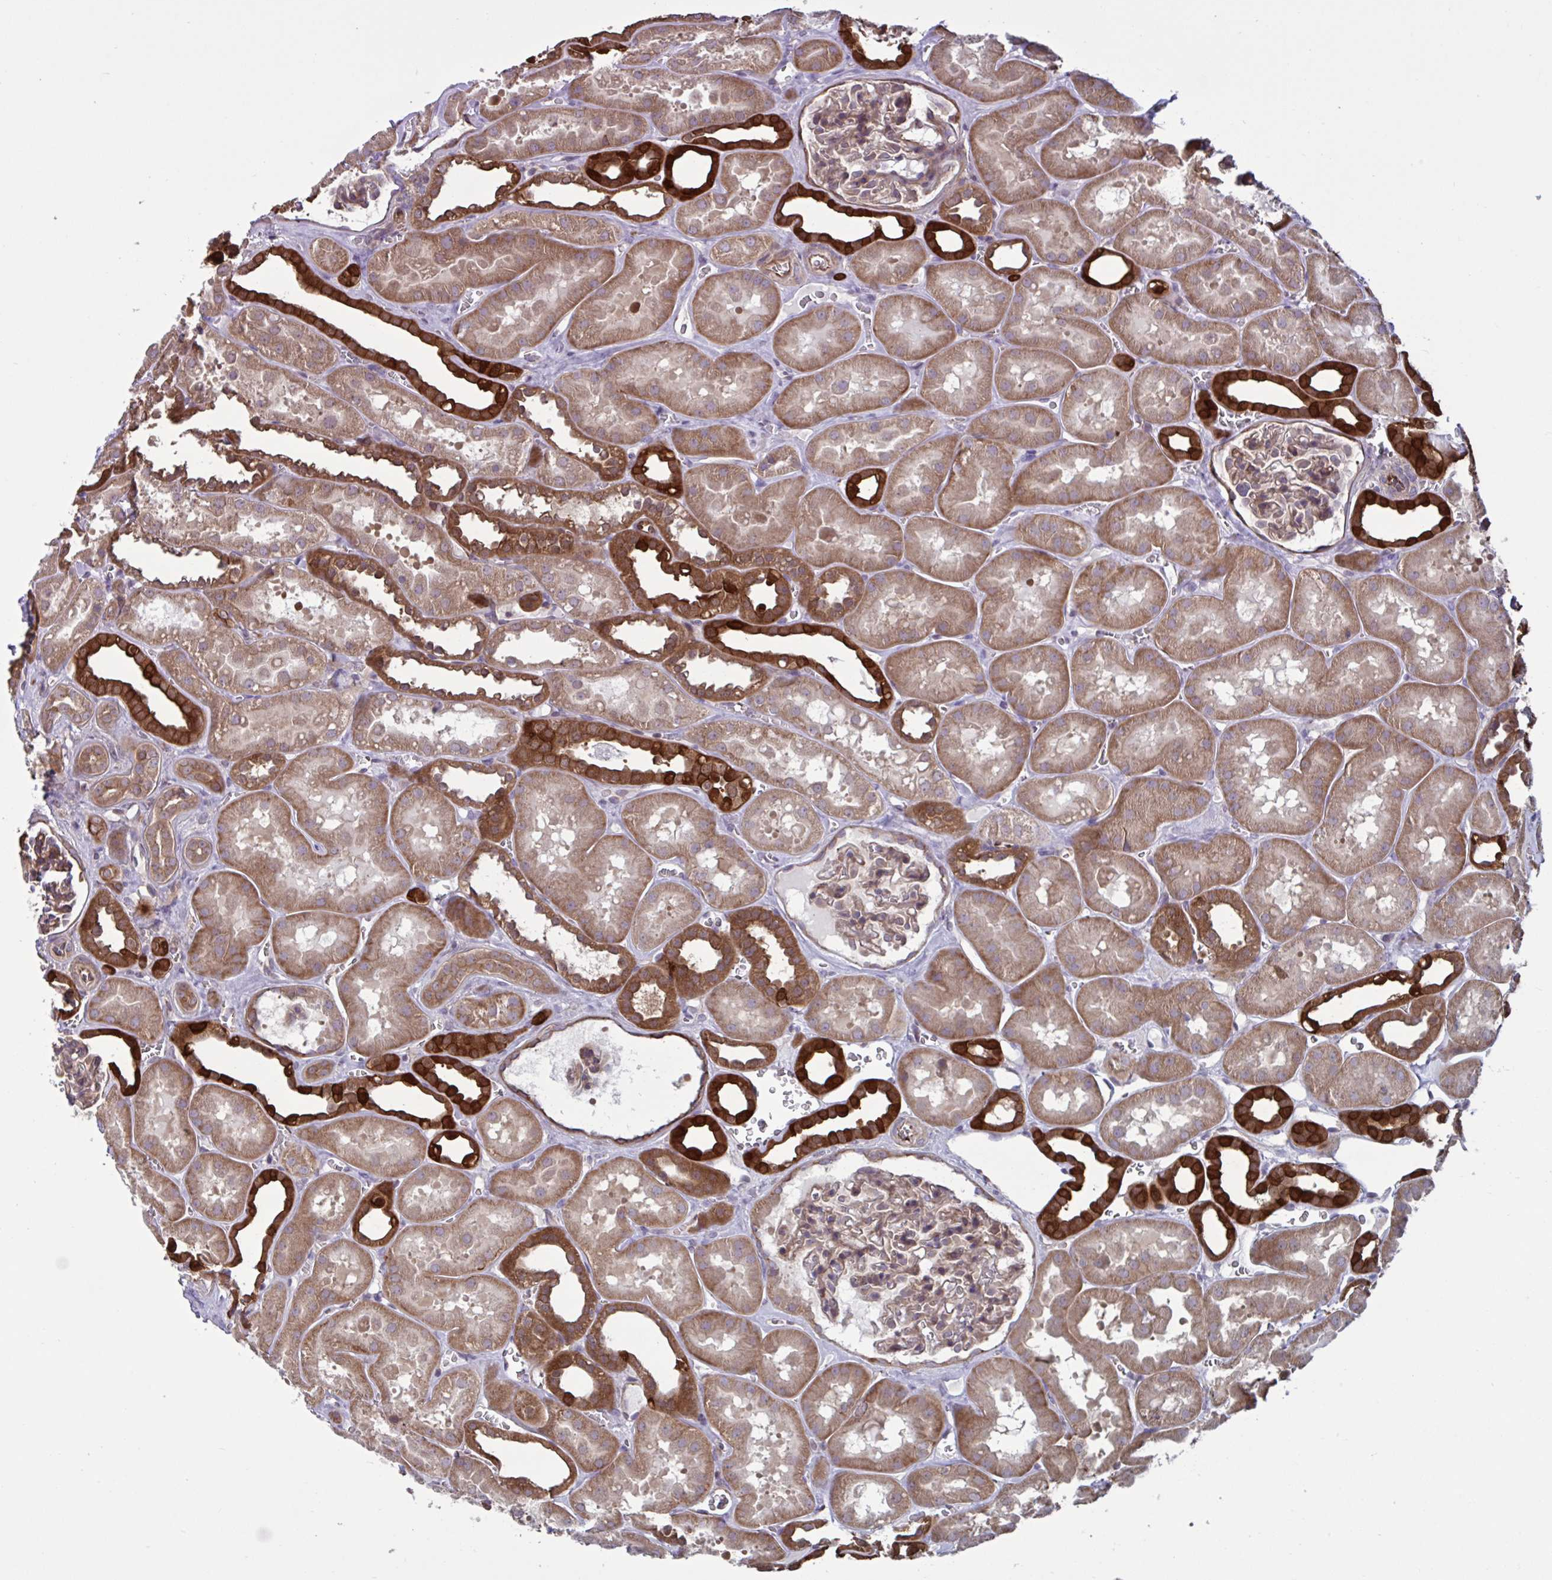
{"staining": {"intensity": "moderate", "quantity": ">75%", "location": "cytoplasmic/membranous"}, "tissue": "kidney", "cell_type": "Cells in glomeruli", "image_type": "normal", "snomed": [{"axis": "morphology", "description": "Normal tissue, NOS"}, {"axis": "topography", "description": "Kidney"}], "caption": "High-power microscopy captured an IHC photomicrograph of benign kidney, revealing moderate cytoplasmic/membranous staining in approximately >75% of cells in glomeruli. (Stains: DAB in brown, nuclei in blue, Microscopy: brightfield microscopy at high magnification).", "gene": "GLTP", "patient": {"sex": "female", "age": 41}}